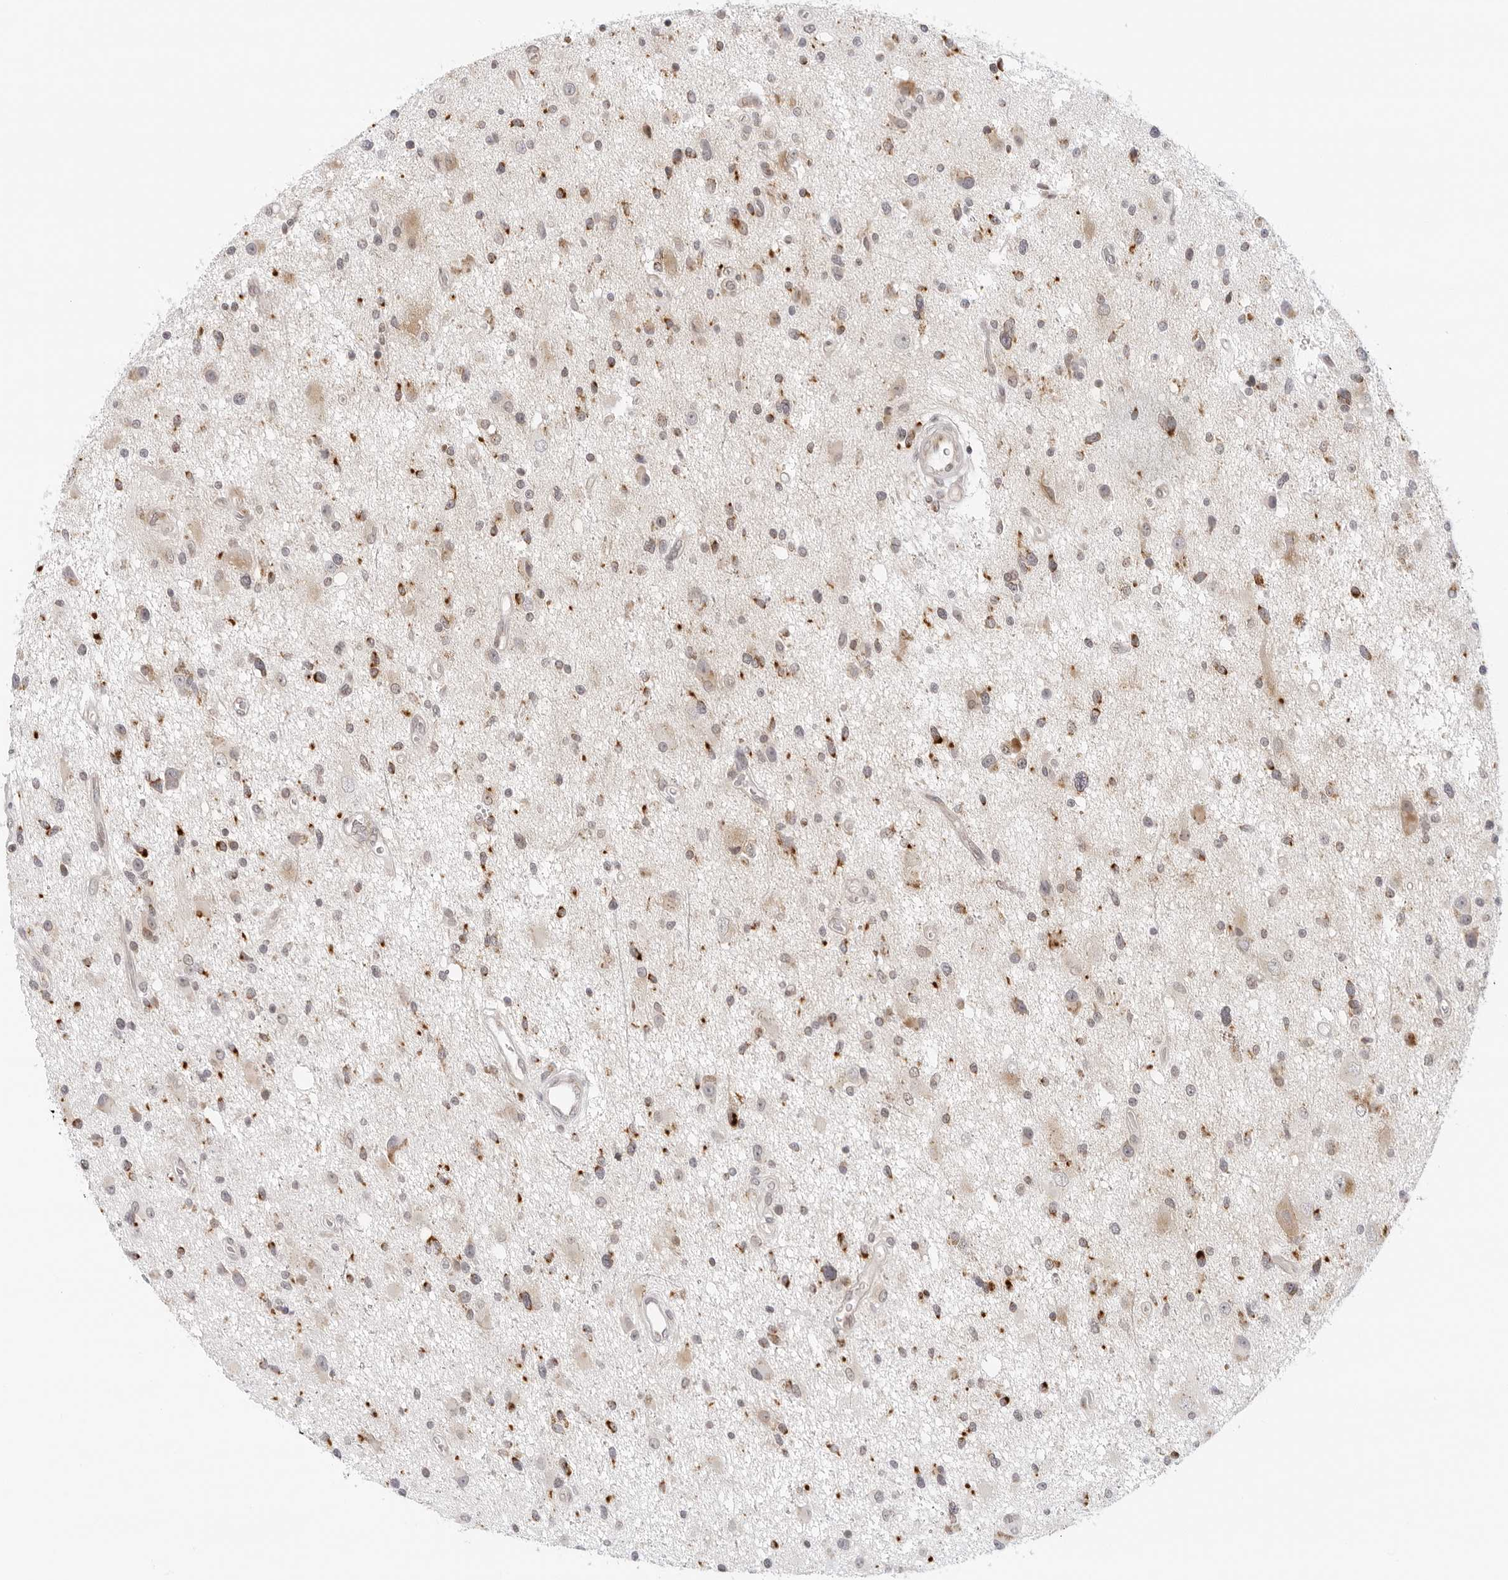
{"staining": {"intensity": "strong", "quantity": "25%-75%", "location": "cytoplasmic/membranous"}, "tissue": "glioma", "cell_type": "Tumor cells", "image_type": "cancer", "snomed": [{"axis": "morphology", "description": "Glioma, malignant, High grade"}, {"axis": "topography", "description": "Brain"}], "caption": "Brown immunohistochemical staining in high-grade glioma (malignant) displays strong cytoplasmic/membranous expression in approximately 25%-75% of tumor cells. (Brightfield microscopy of DAB IHC at high magnification).", "gene": "CIART", "patient": {"sex": "male", "age": 33}}